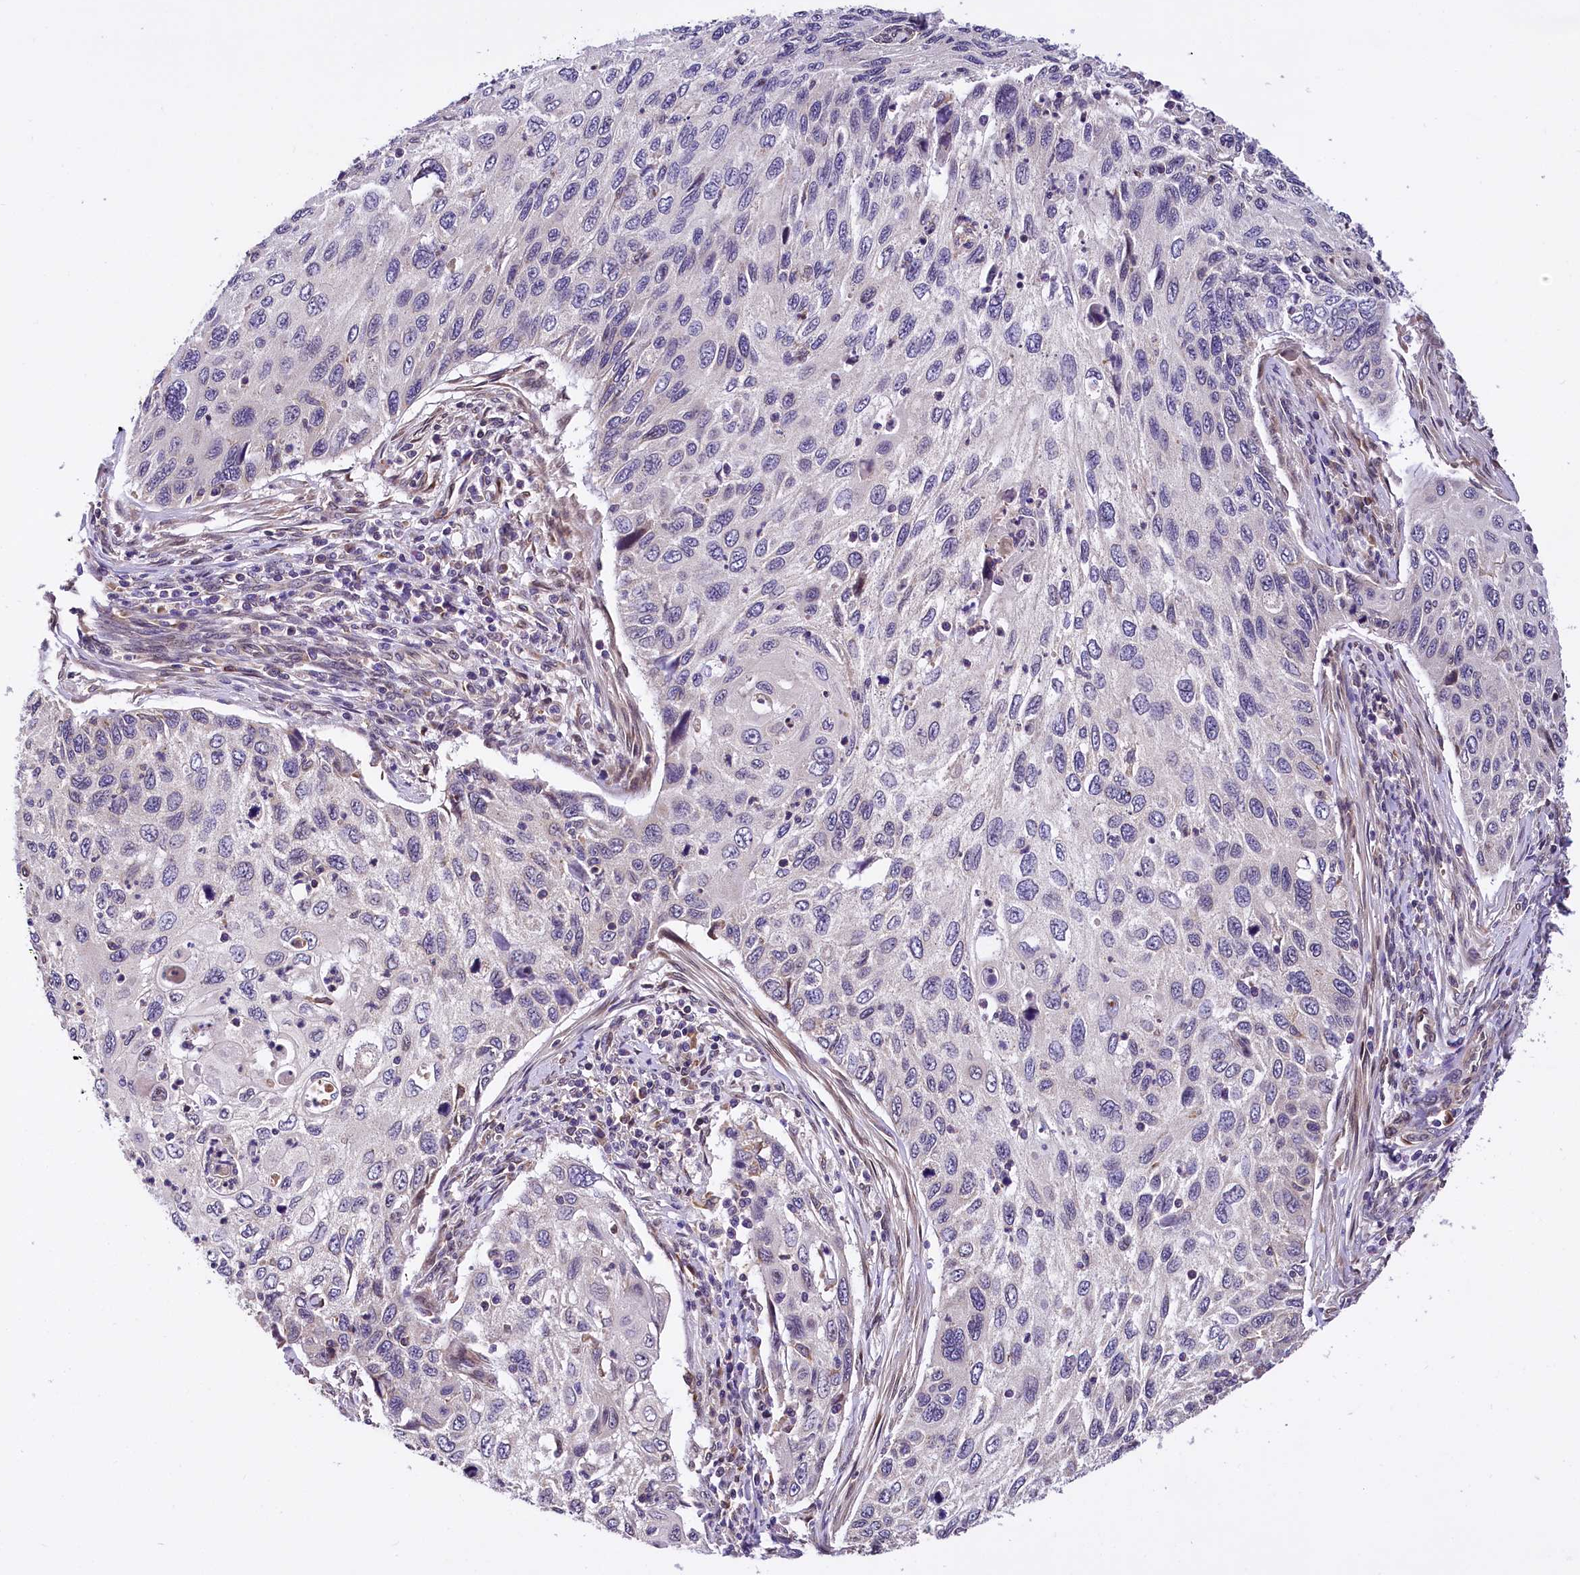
{"staining": {"intensity": "negative", "quantity": "none", "location": "none"}, "tissue": "cervical cancer", "cell_type": "Tumor cells", "image_type": "cancer", "snomed": [{"axis": "morphology", "description": "Squamous cell carcinoma, NOS"}, {"axis": "topography", "description": "Cervix"}], "caption": "A micrograph of cervical squamous cell carcinoma stained for a protein exhibits no brown staining in tumor cells.", "gene": "SUPV3L1", "patient": {"sex": "female", "age": 70}}